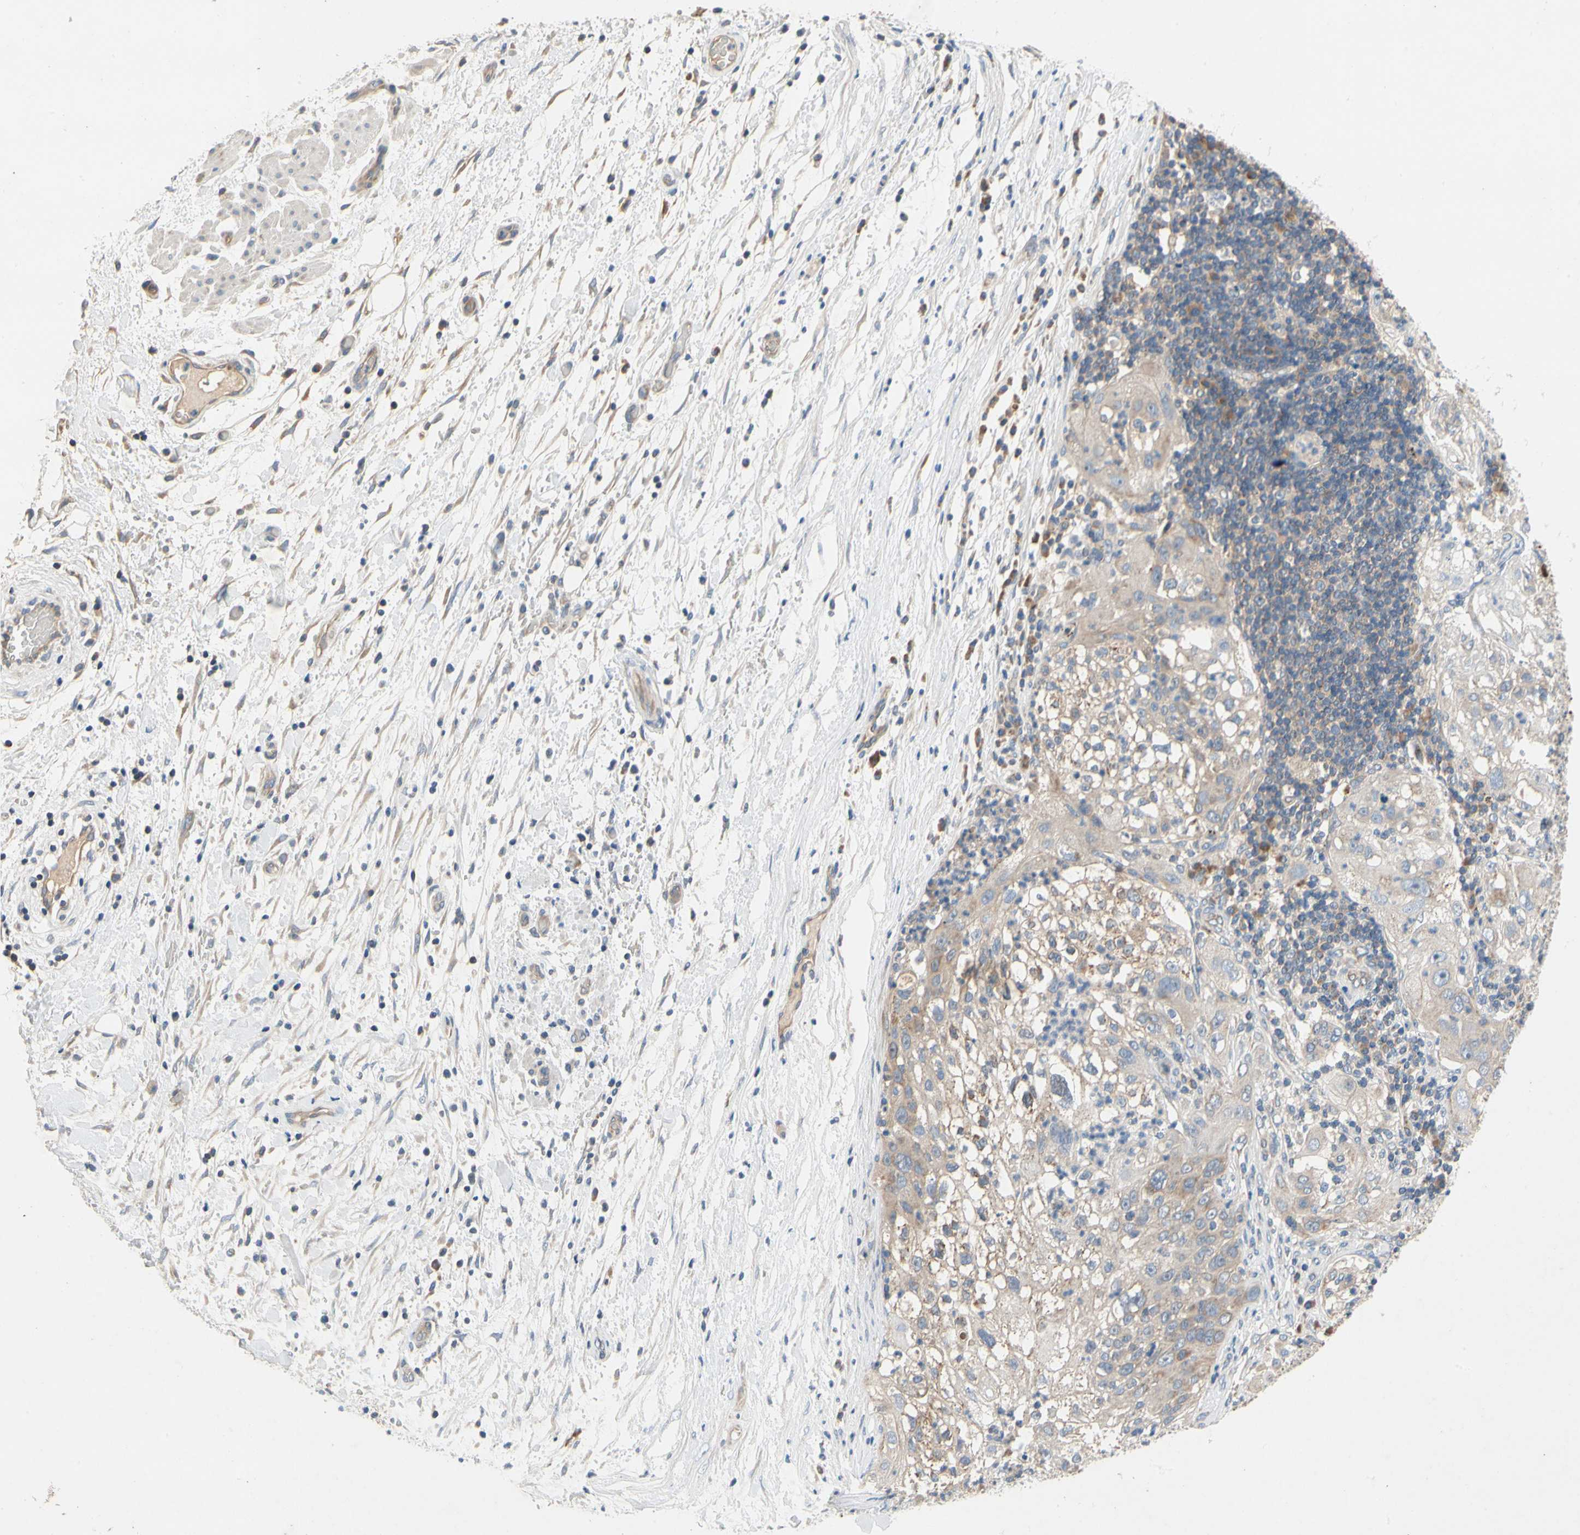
{"staining": {"intensity": "weak", "quantity": ">75%", "location": "cytoplasmic/membranous"}, "tissue": "lung cancer", "cell_type": "Tumor cells", "image_type": "cancer", "snomed": [{"axis": "morphology", "description": "Inflammation, NOS"}, {"axis": "morphology", "description": "Squamous cell carcinoma, NOS"}, {"axis": "topography", "description": "Lymph node"}, {"axis": "topography", "description": "Soft tissue"}, {"axis": "topography", "description": "Lung"}], "caption": "High-power microscopy captured an immunohistochemistry image of lung cancer (squamous cell carcinoma), revealing weak cytoplasmic/membranous positivity in approximately >75% of tumor cells. (Brightfield microscopy of DAB IHC at high magnification).", "gene": "KLHDC8B", "patient": {"sex": "male", "age": 66}}